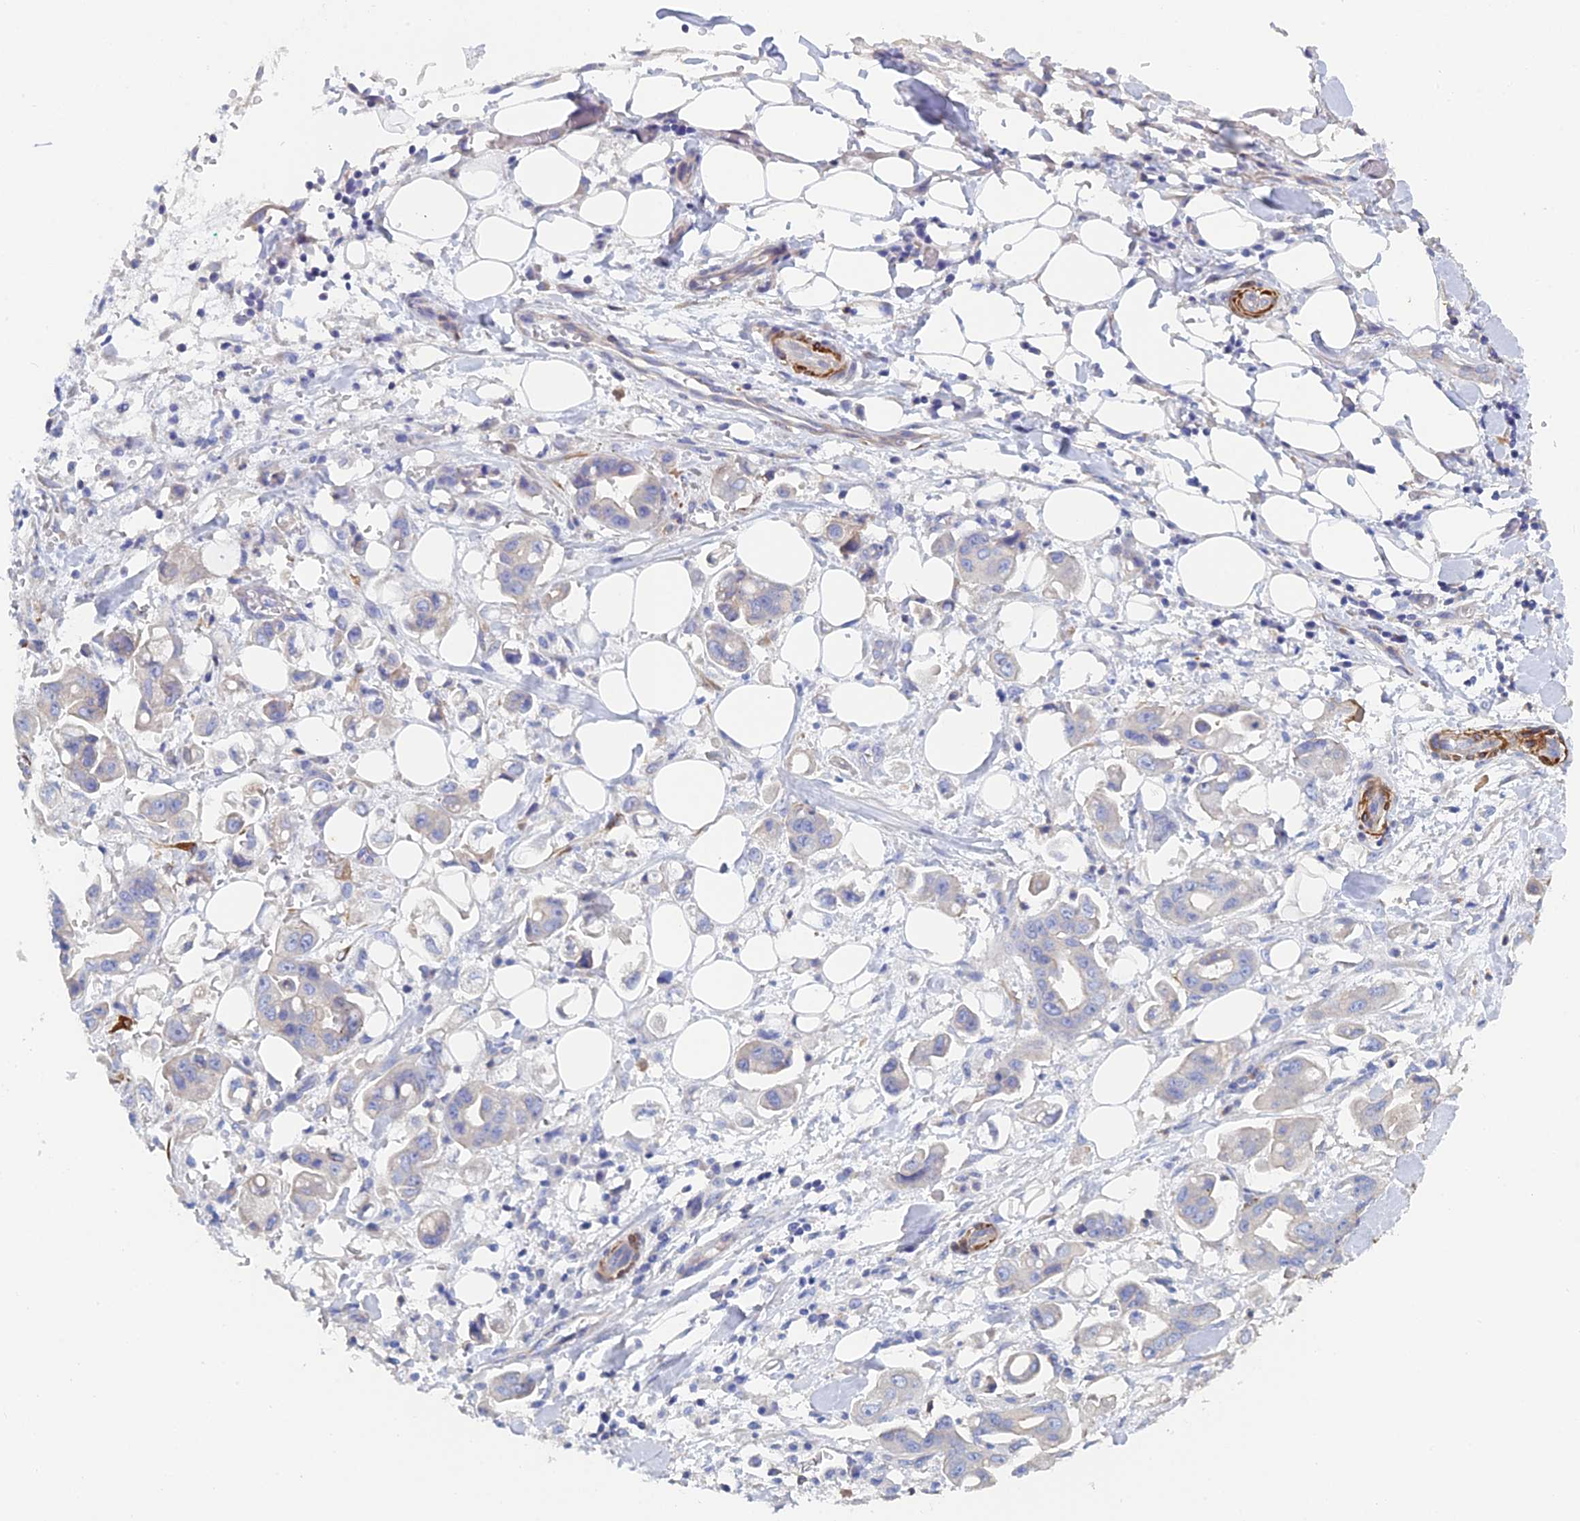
{"staining": {"intensity": "weak", "quantity": "<25%", "location": "cytoplasmic/membranous"}, "tissue": "stomach cancer", "cell_type": "Tumor cells", "image_type": "cancer", "snomed": [{"axis": "morphology", "description": "Adenocarcinoma, NOS"}, {"axis": "topography", "description": "Stomach"}], "caption": "An image of human adenocarcinoma (stomach) is negative for staining in tumor cells.", "gene": "PCDHA8", "patient": {"sex": "male", "age": 62}}